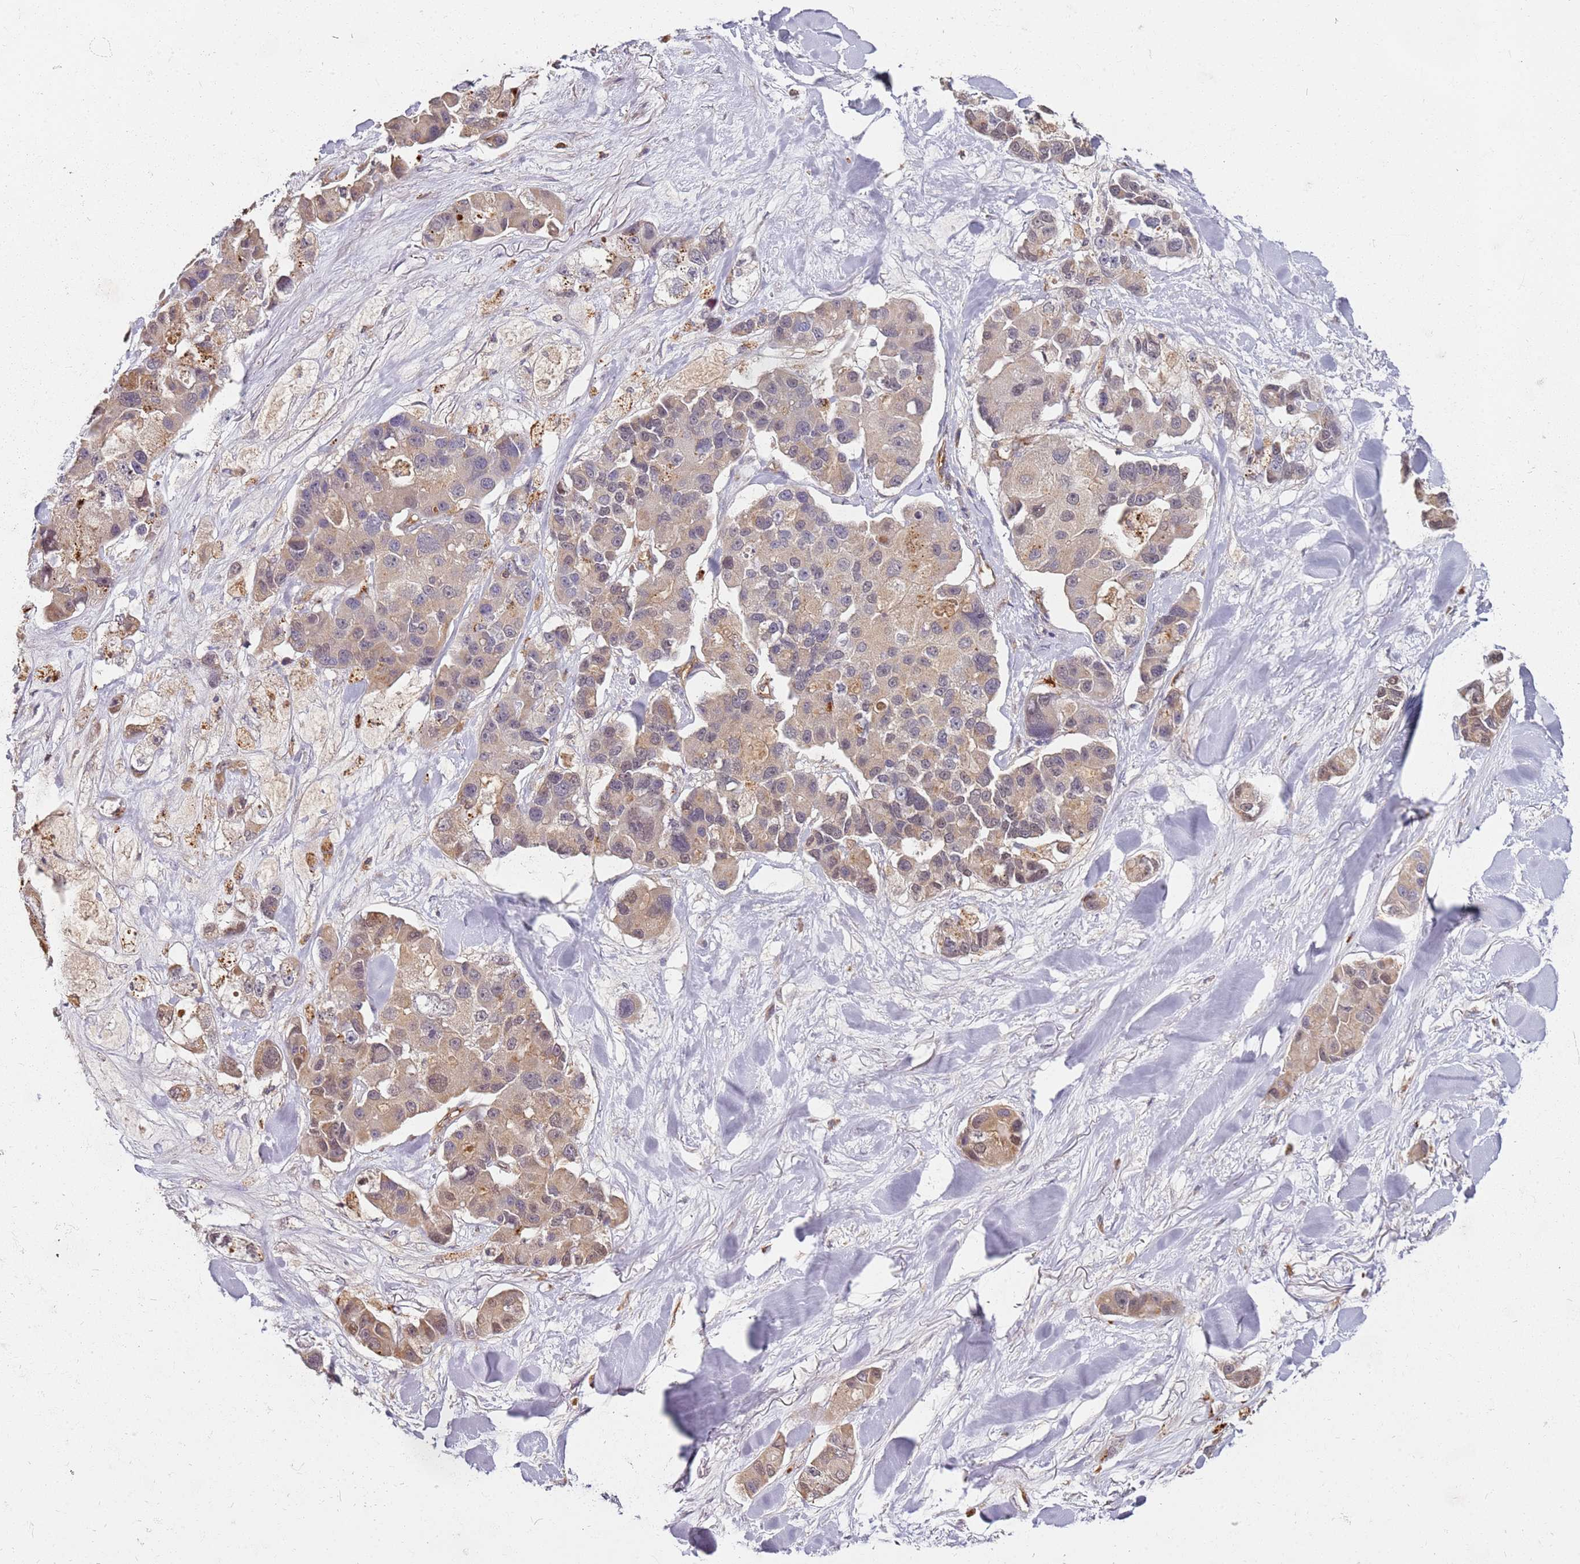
{"staining": {"intensity": "weak", "quantity": ">75%", "location": "cytoplasmic/membranous"}, "tissue": "lung cancer", "cell_type": "Tumor cells", "image_type": "cancer", "snomed": [{"axis": "morphology", "description": "Adenocarcinoma, NOS"}, {"axis": "topography", "description": "Lung"}], "caption": "DAB immunohistochemical staining of human lung cancer displays weak cytoplasmic/membranous protein staining in approximately >75% of tumor cells. (DAB (3,3'-diaminobenzidine) IHC, brown staining for protein, blue staining for nuclei).", "gene": "SCGB2B2", "patient": {"sex": "female", "age": 54}}